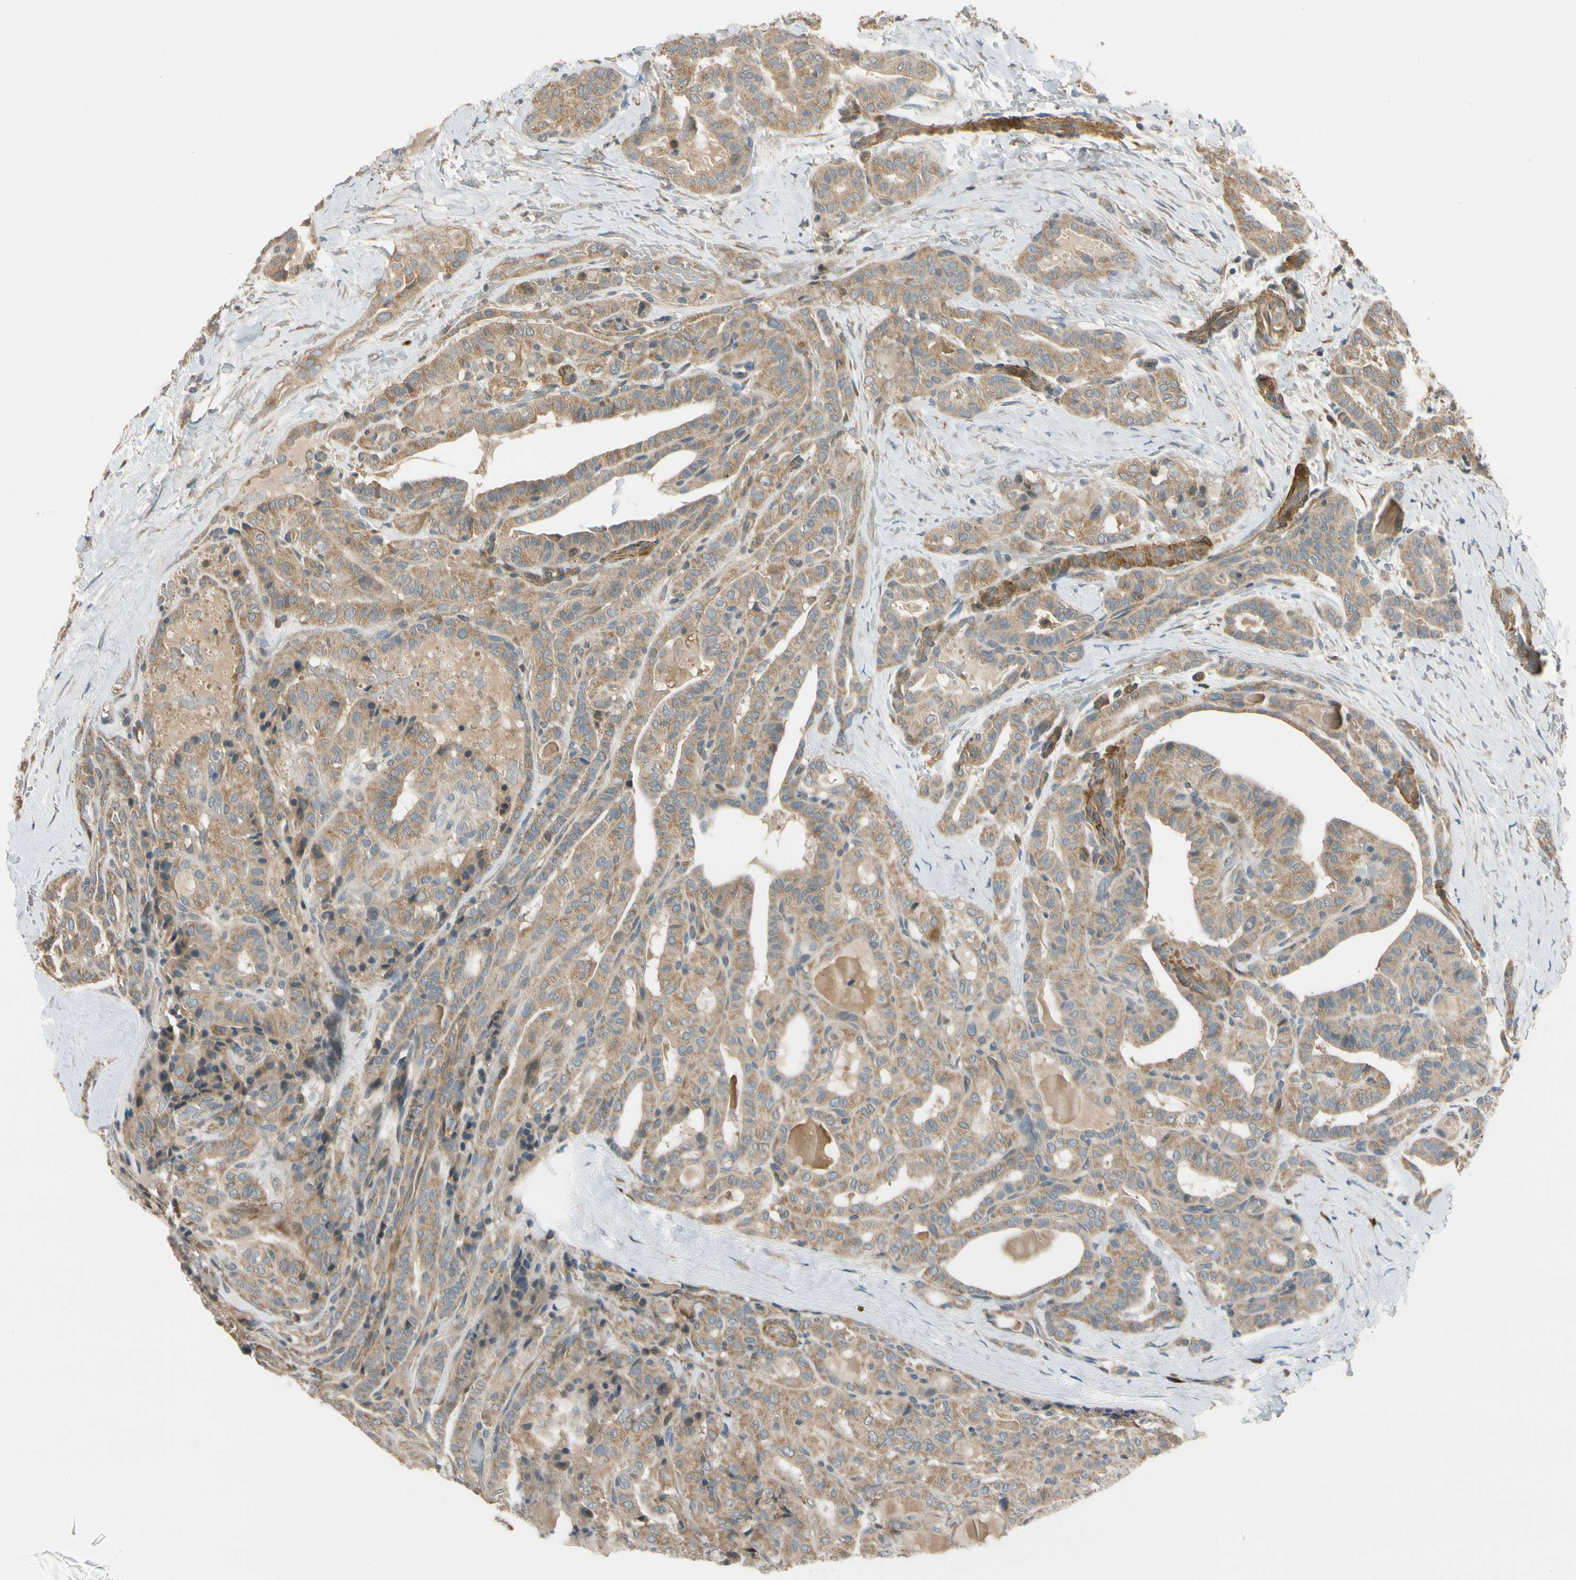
{"staining": {"intensity": "moderate", "quantity": ">75%", "location": "cytoplasmic/membranous"}, "tissue": "thyroid cancer", "cell_type": "Tumor cells", "image_type": "cancer", "snomed": [{"axis": "morphology", "description": "Papillary adenocarcinoma, NOS"}, {"axis": "topography", "description": "Thyroid gland"}], "caption": "This image exhibits immunohistochemistry staining of human thyroid cancer, with medium moderate cytoplasmic/membranous positivity in about >75% of tumor cells.", "gene": "MST1R", "patient": {"sex": "male", "age": 77}}